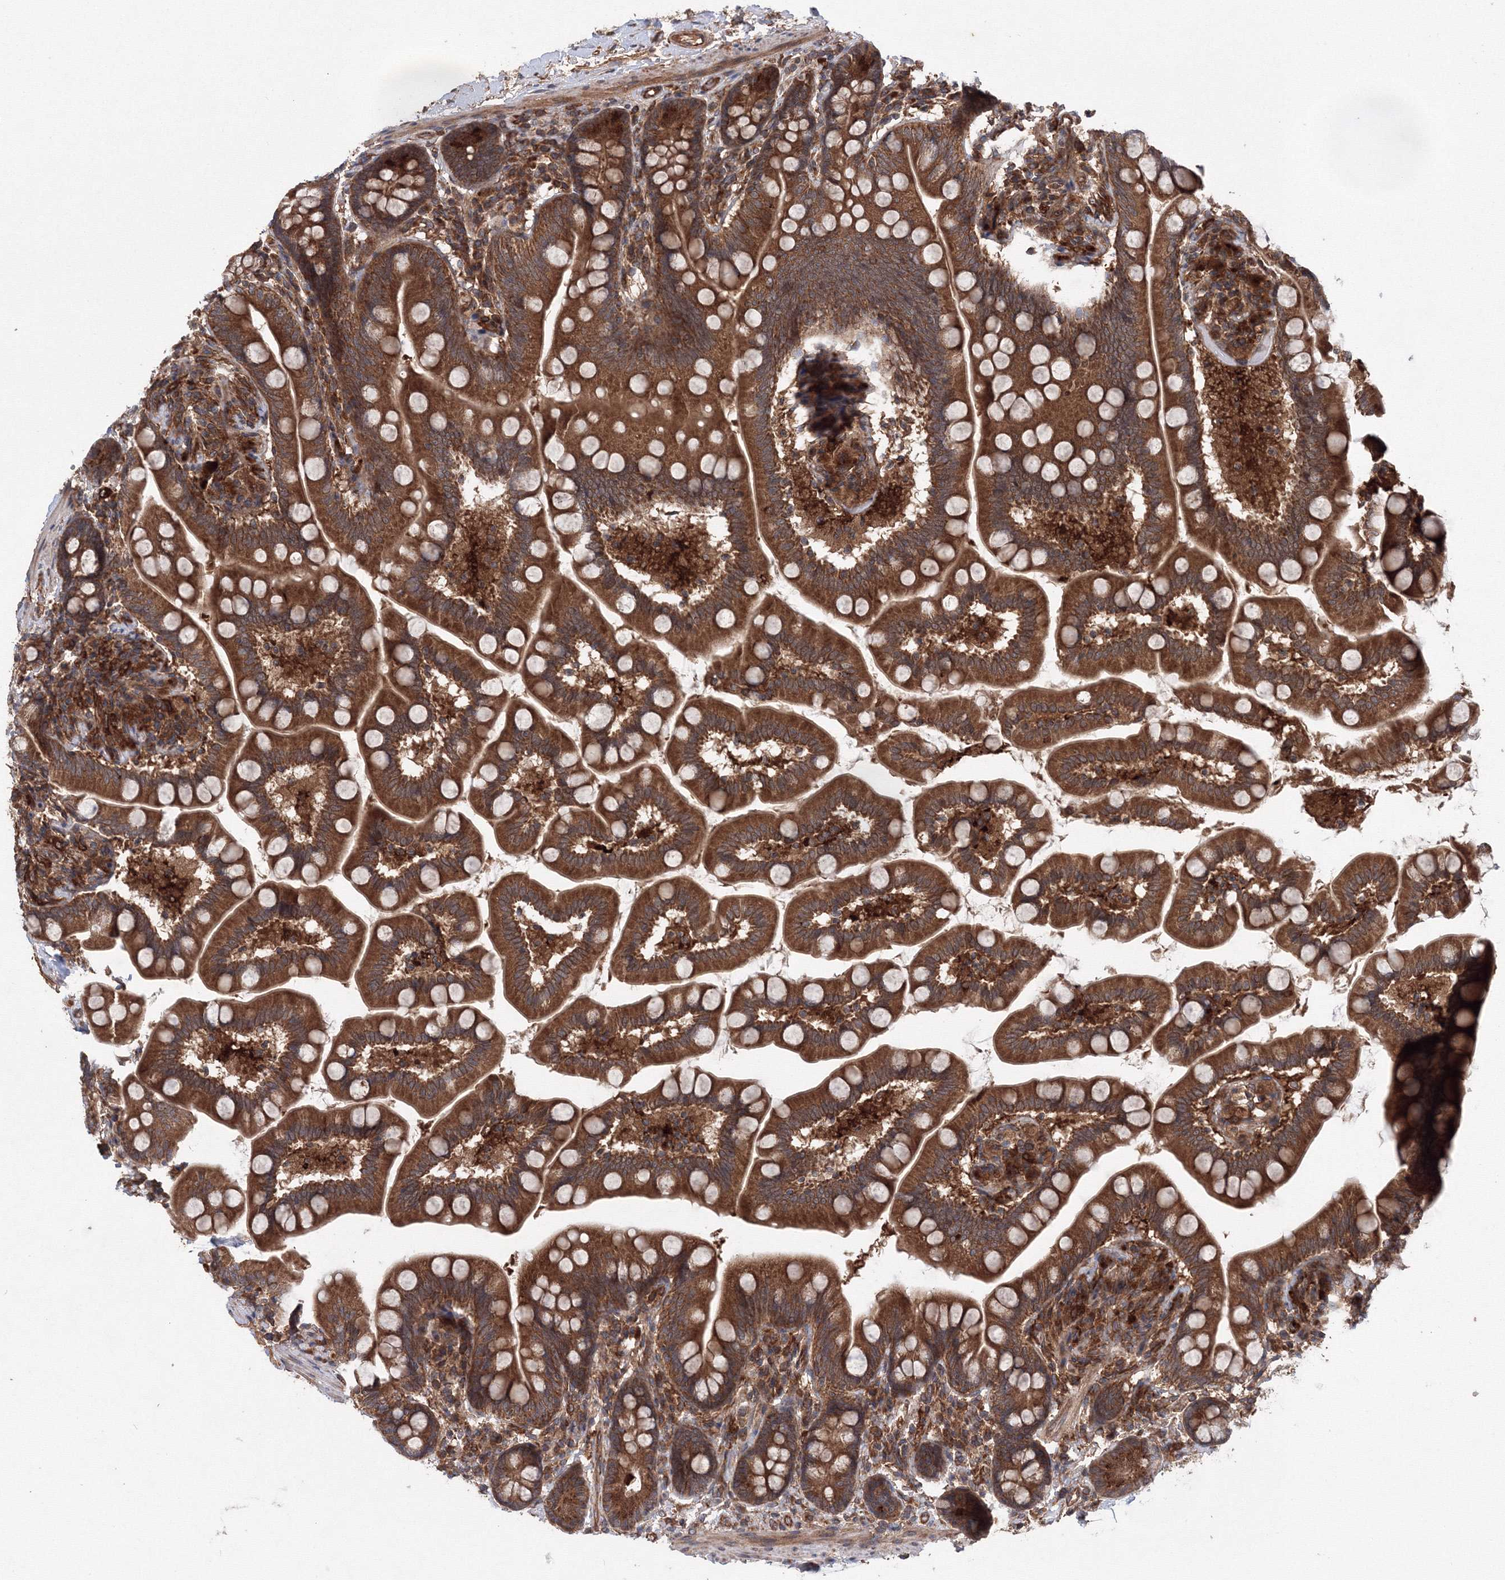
{"staining": {"intensity": "strong", "quantity": ">75%", "location": "cytoplasmic/membranous"}, "tissue": "small intestine", "cell_type": "Glandular cells", "image_type": "normal", "snomed": [{"axis": "morphology", "description": "Normal tissue, NOS"}, {"axis": "topography", "description": "Small intestine"}], "caption": "Immunohistochemical staining of normal small intestine displays high levels of strong cytoplasmic/membranous staining in about >75% of glandular cells.", "gene": "ATG3", "patient": {"sex": "female", "age": 64}}